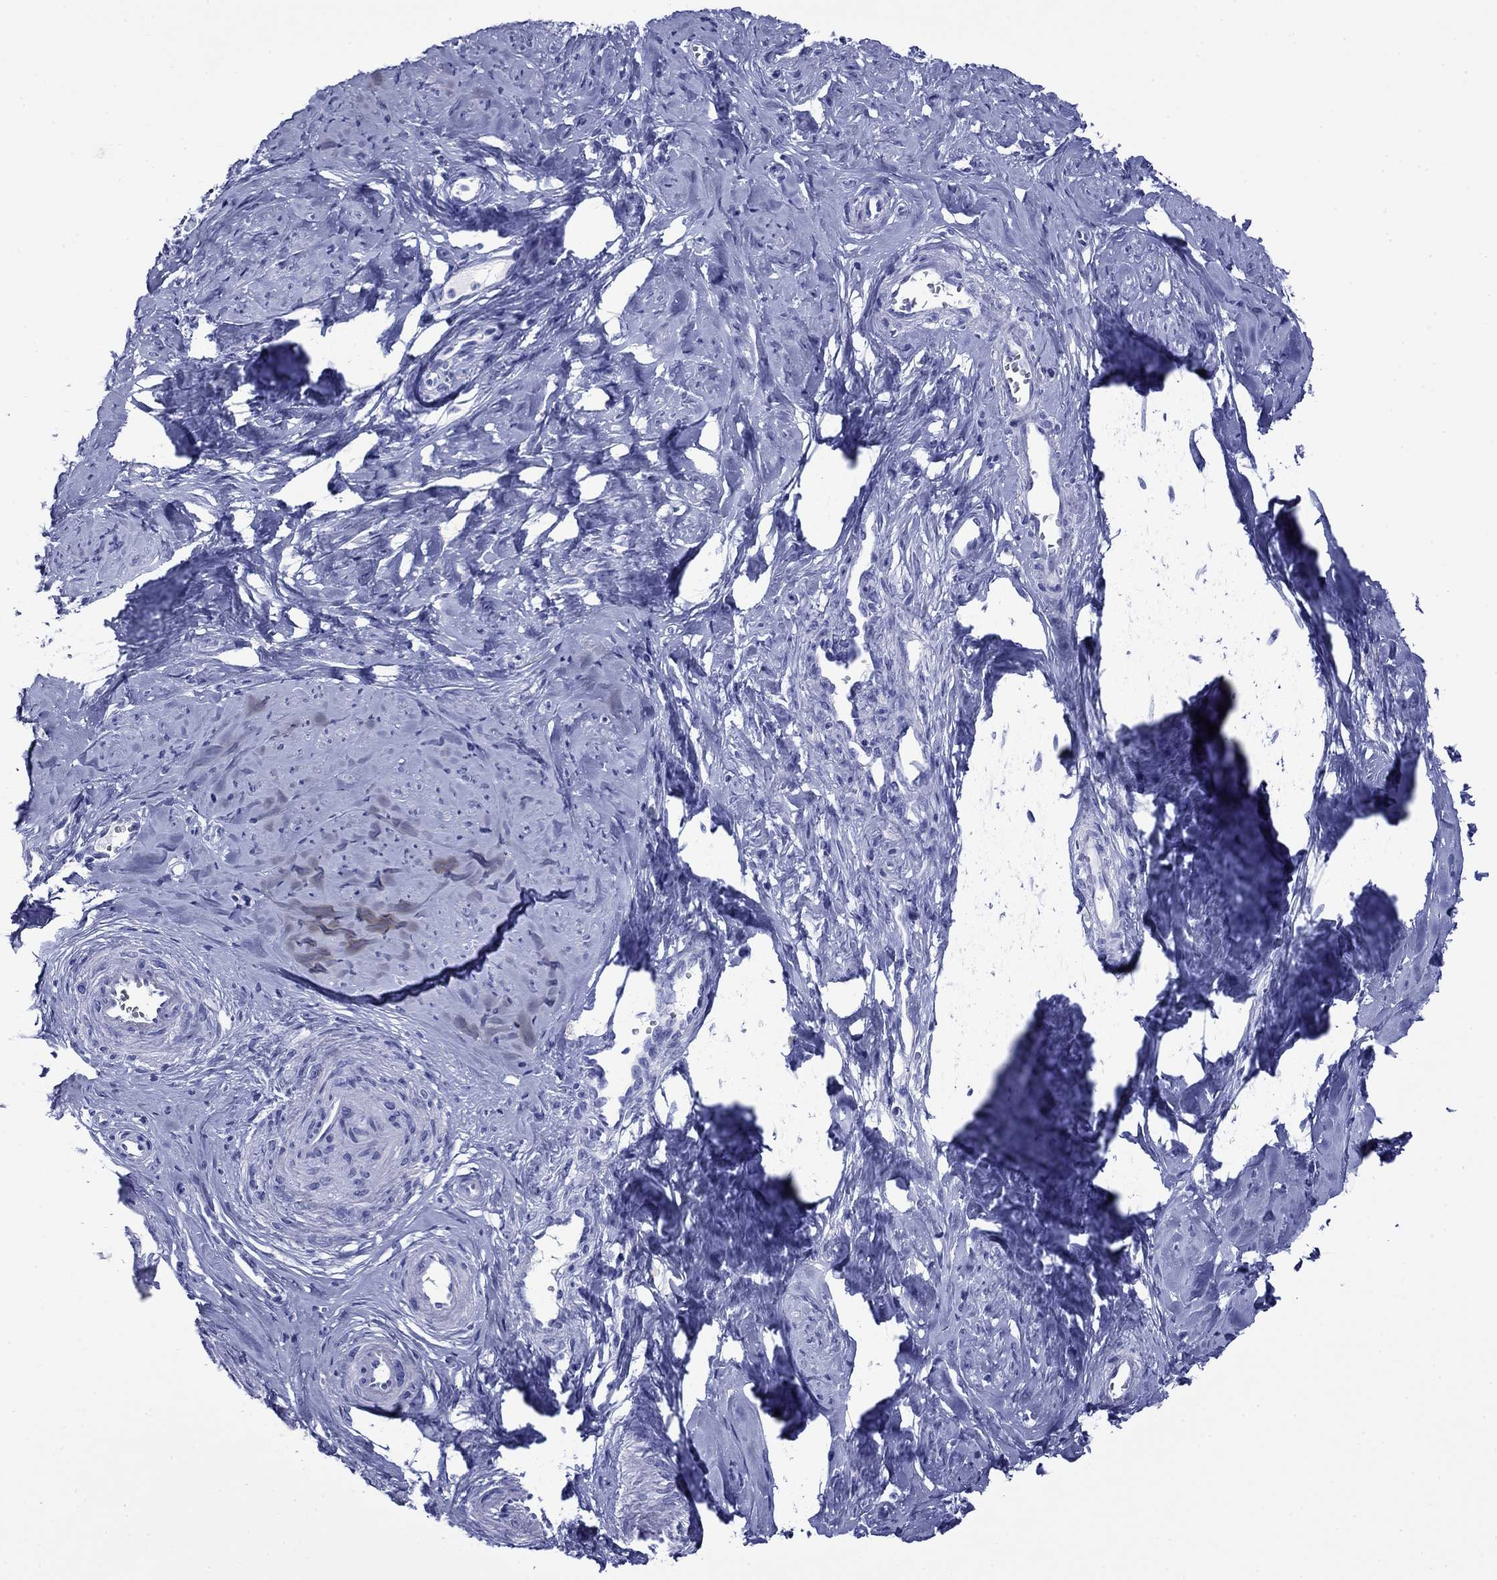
{"staining": {"intensity": "negative", "quantity": "none", "location": "none"}, "tissue": "smooth muscle", "cell_type": "Smooth muscle cells", "image_type": "normal", "snomed": [{"axis": "morphology", "description": "Normal tissue, NOS"}, {"axis": "topography", "description": "Smooth muscle"}], "caption": "The photomicrograph reveals no staining of smooth muscle cells in unremarkable smooth muscle.", "gene": "GIP", "patient": {"sex": "female", "age": 48}}